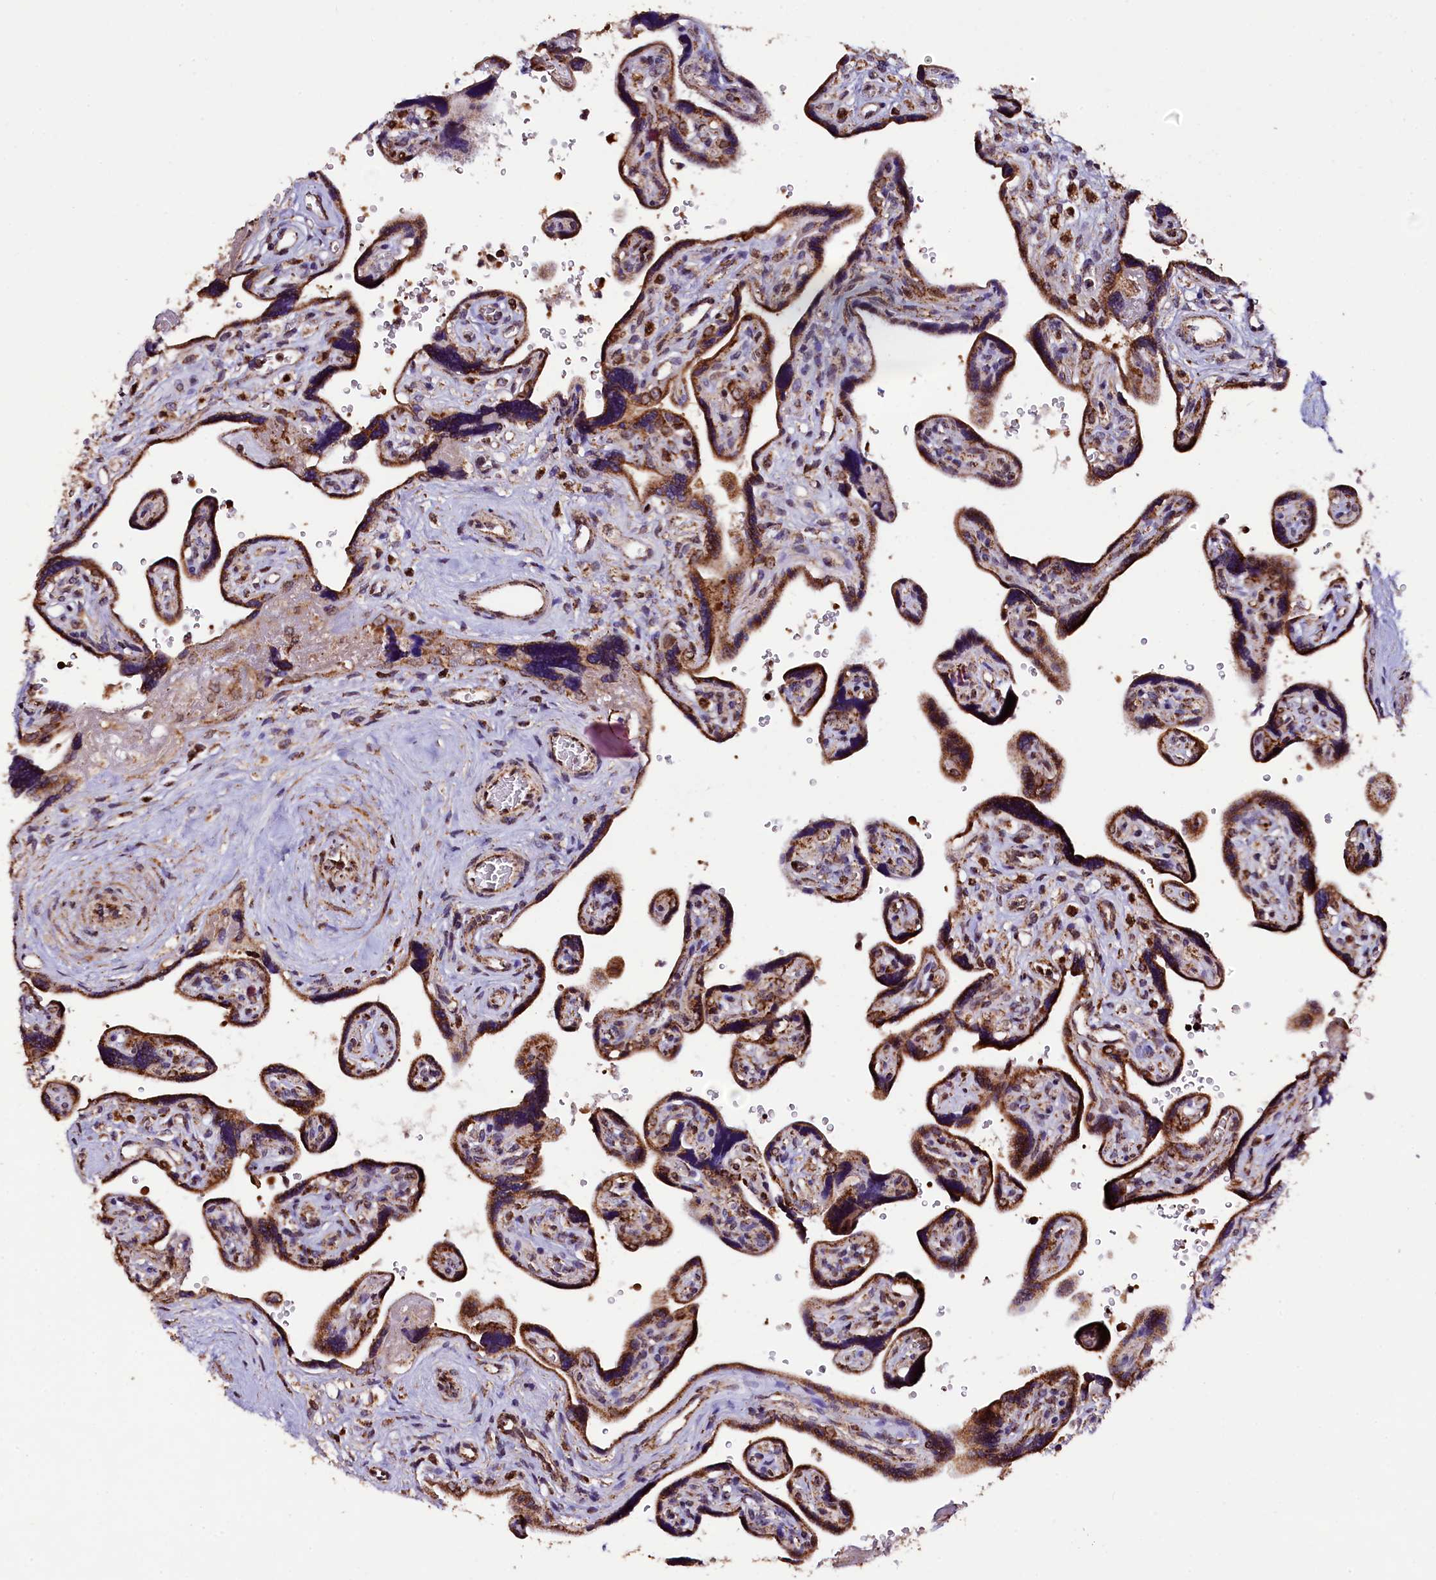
{"staining": {"intensity": "strong", "quantity": ">75%", "location": "cytoplasmic/membranous"}, "tissue": "placenta", "cell_type": "Trophoblastic cells", "image_type": "normal", "snomed": [{"axis": "morphology", "description": "Normal tissue, NOS"}, {"axis": "topography", "description": "Placenta"}], "caption": "Placenta stained with DAB (3,3'-diaminobenzidine) immunohistochemistry displays high levels of strong cytoplasmic/membranous expression in about >75% of trophoblastic cells.", "gene": "KLC2", "patient": {"sex": "female", "age": 39}}